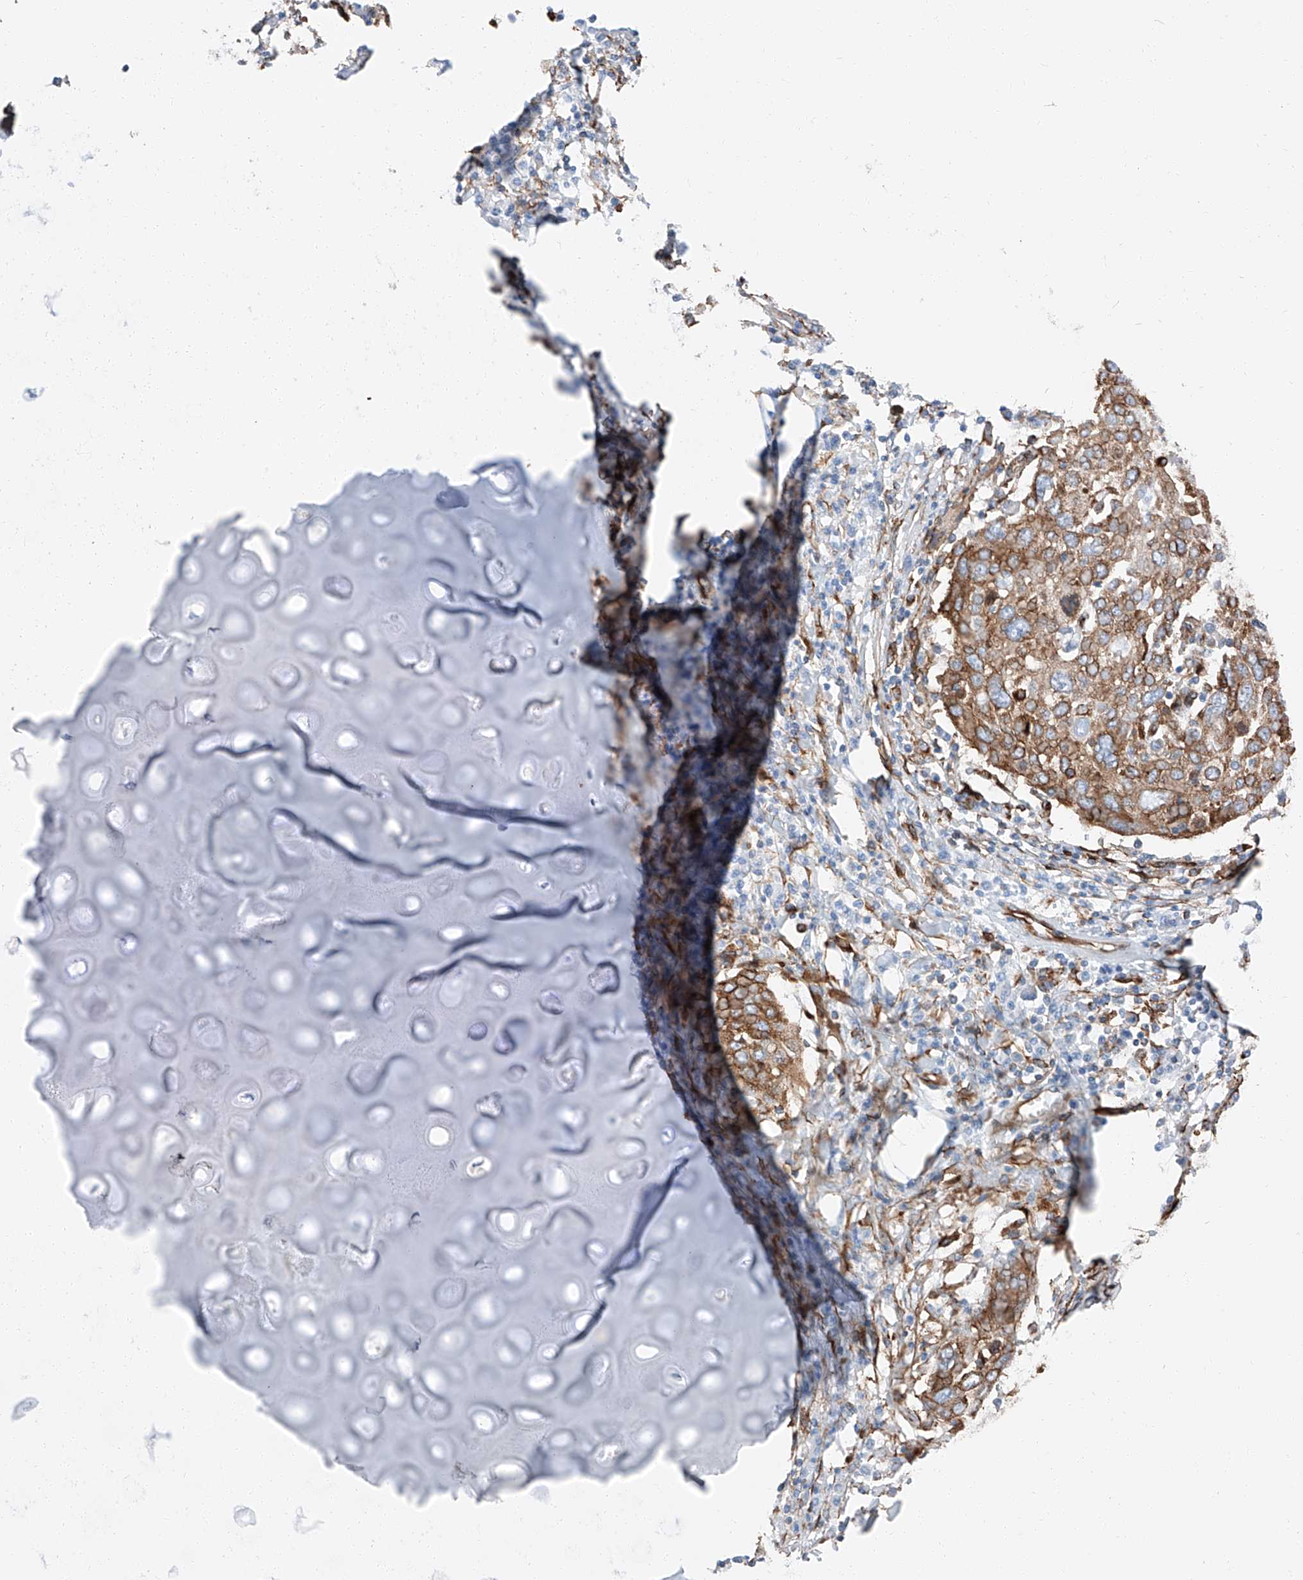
{"staining": {"intensity": "moderate", "quantity": ">75%", "location": "cytoplasmic/membranous"}, "tissue": "lung cancer", "cell_type": "Tumor cells", "image_type": "cancer", "snomed": [{"axis": "morphology", "description": "Squamous cell carcinoma, NOS"}, {"axis": "topography", "description": "Lung"}], "caption": "High-magnification brightfield microscopy of lung cancer (squamous cell carcinoma) stained with DAB (brown) and counterstained with hematoxylin (blue). tumor cells exhibit moderate cytoplasmic/membranous expression is identified in approximately>75% of cells. (DAB IHC with brightfield microscopy, high magnification).", "gene": "ZNF804A", "patient": {"sex": "male", "age": 65}}